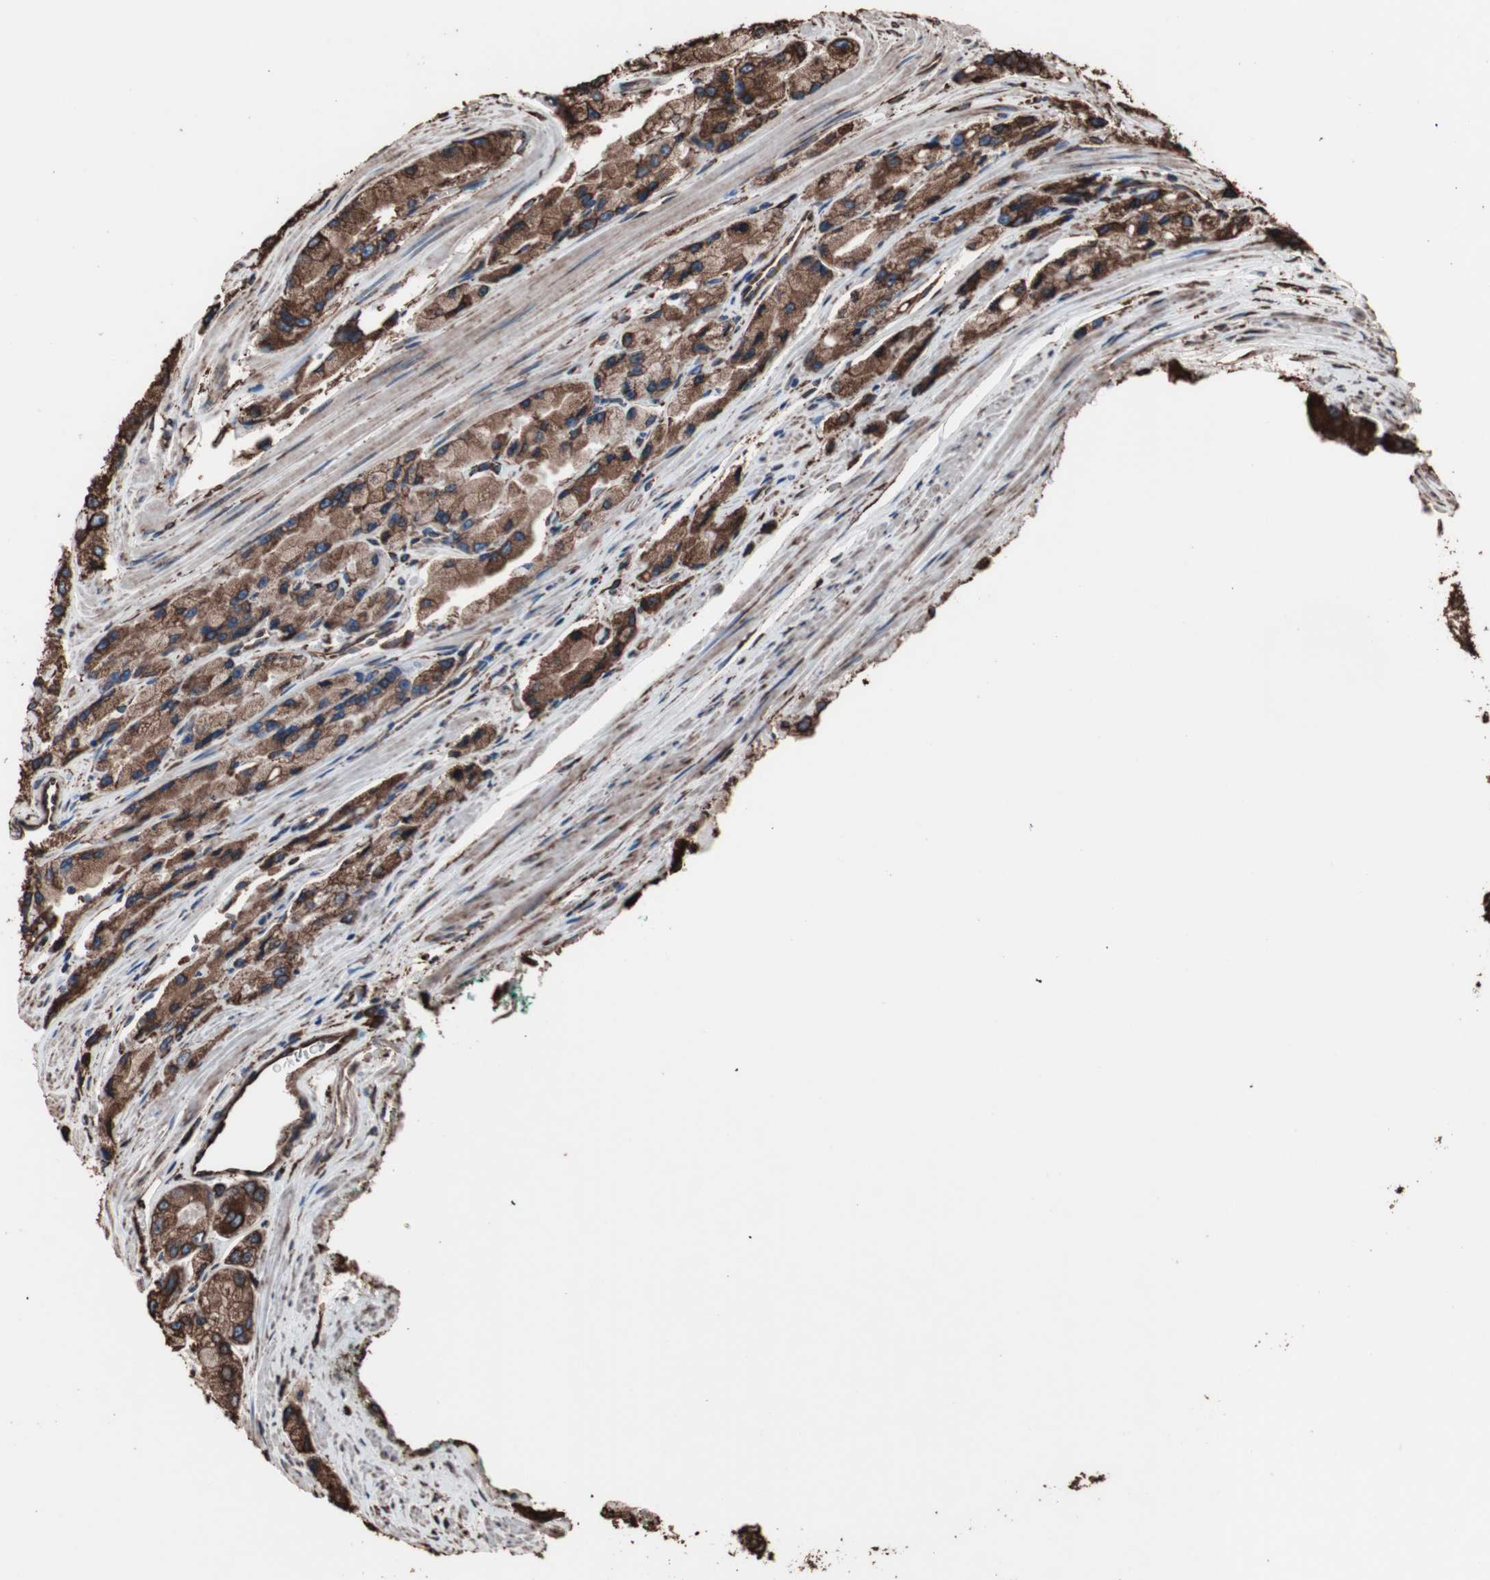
{"staining": {"intensity": "moderate", "quantity": ">75%", "location": "cytoplasmic/membranous"}, "tissue": "prostate cancer", "cell_type": "Tumor cells", "image_type": "cancer", "snomed": [{"axis": "morphology", "description": "Adenocarcinoma, High grade"}, {"axis": "topography", "description": "Prostate"}], "caption": "Immunohistochemical staining of human prostate cancer (adenocarcinoma (high-grade)) displays medium levels of moderate cytoplasmic/membranous staining in approximately >75% of tumor cells.", "gene": "HSP90B1", "patient": {"sex": "male", "age": 58}}